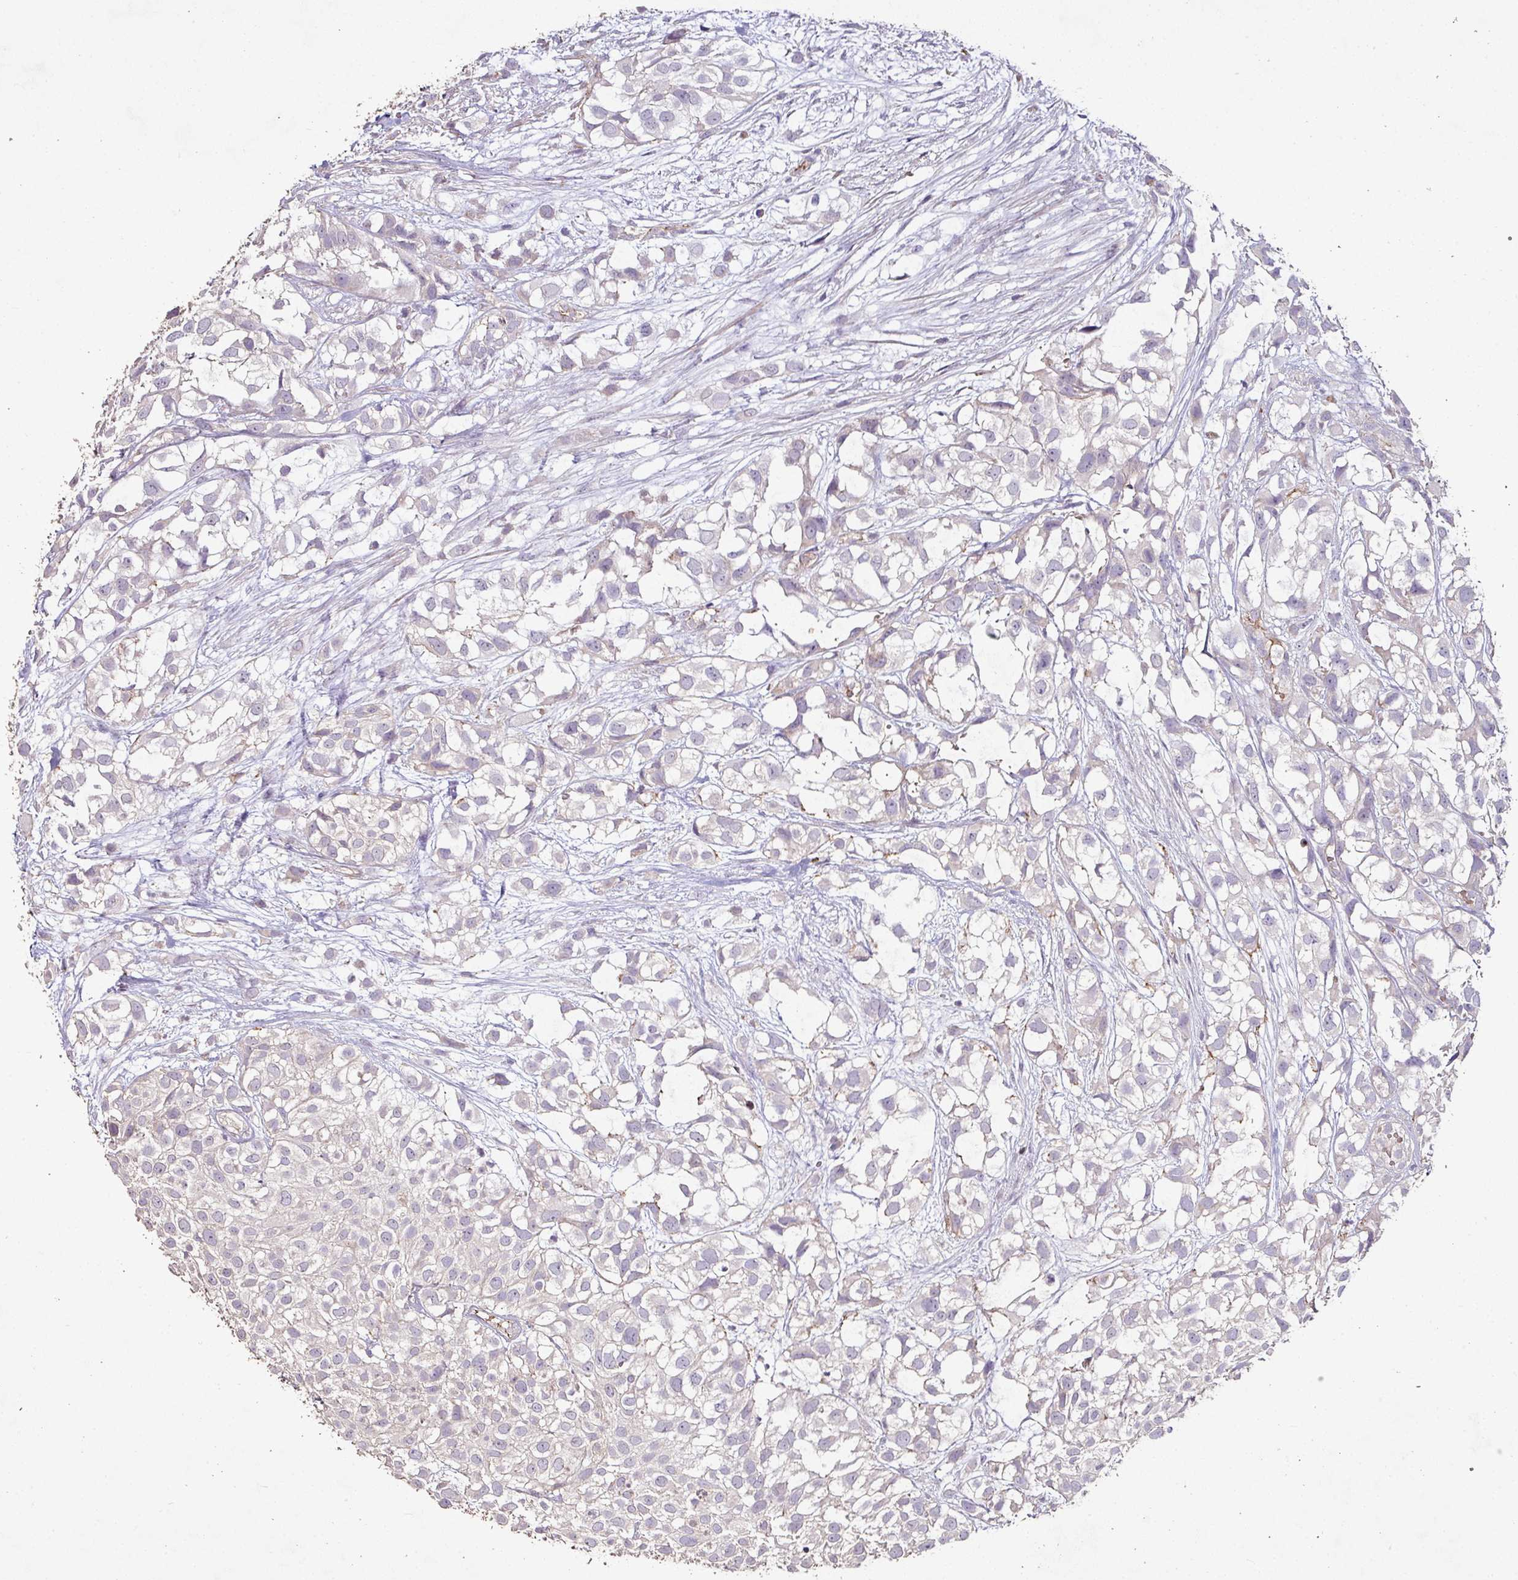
{"staining": {"intensity": "negative", "quantity": "none", "location": "none"}, "tissue": "urothelial cancer", "cell_type": "Tumor cells", "image_type": "cancer", "snomed": [{"axis": "morphology", "description": "Urothelial carcinoma, High grade"}, {"axis": "topography", "description": "Urinary bladder"}], "caption": "The photomicrograph demonstrates no staining of tumor cells in urothelial cancer.", "gene": "RPL23A", "patient": {"sex": "male", "age": 56}}